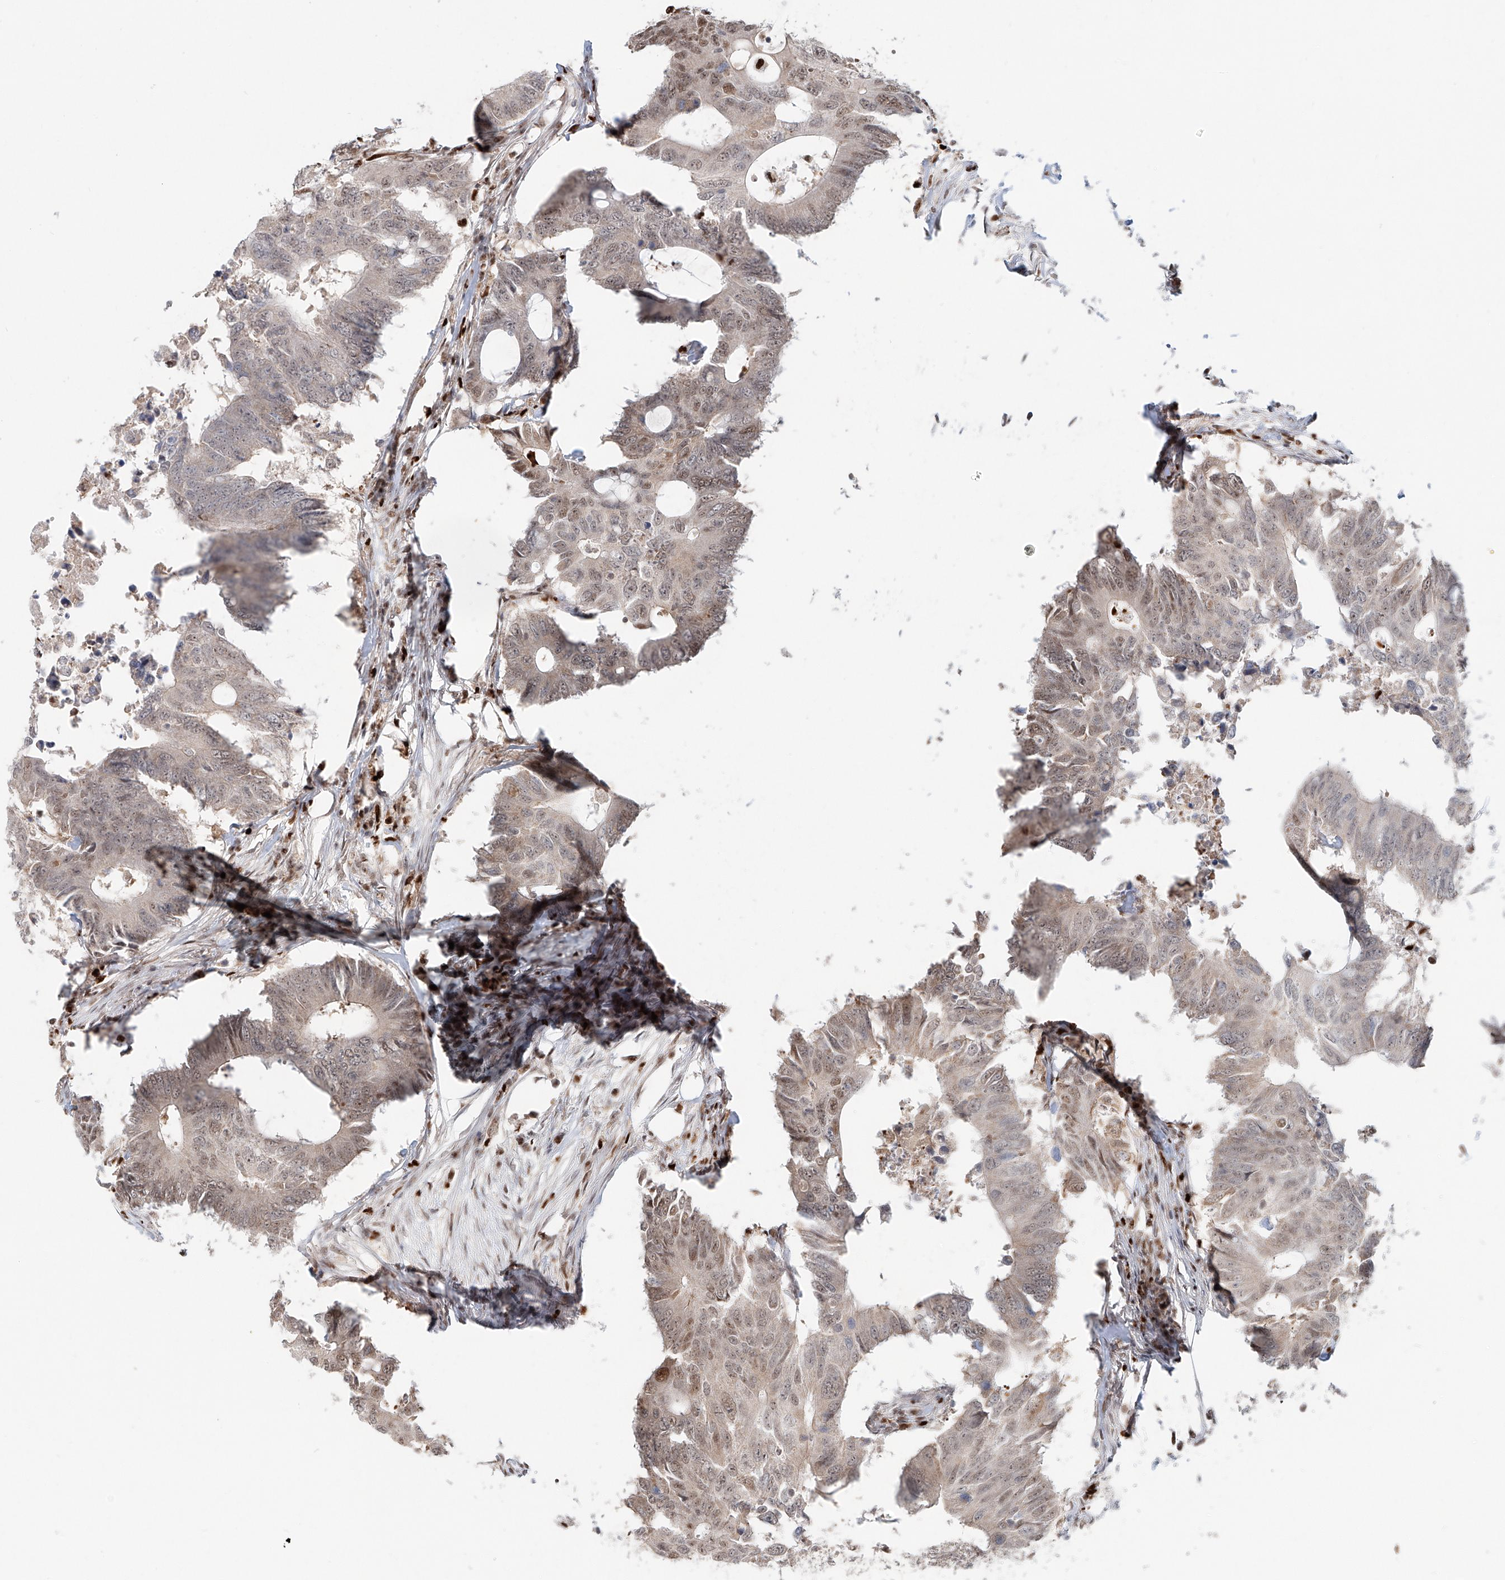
{"staining": {"intensity": "weak", "quantity": "25%-75%", "location": "nuclear"}, "tissue": "colorectal cancer", "cell_type": "Tumor cells", "image_type": "cancer", "snomed": [{"axis": "morphology", "description": "Adenocarcinoma, NOS"}, {"axis": "topography", "description": "Colon"}], "caption": "About 25%-75% of tumor cells in colorectal cancer (adenocarcinoma) demonstrate weak nuclear protein staining as visualized by brown immunohistochemical staining.", "gene": "DZIP1L", "patient": {"sex": "male", "age": 71}}